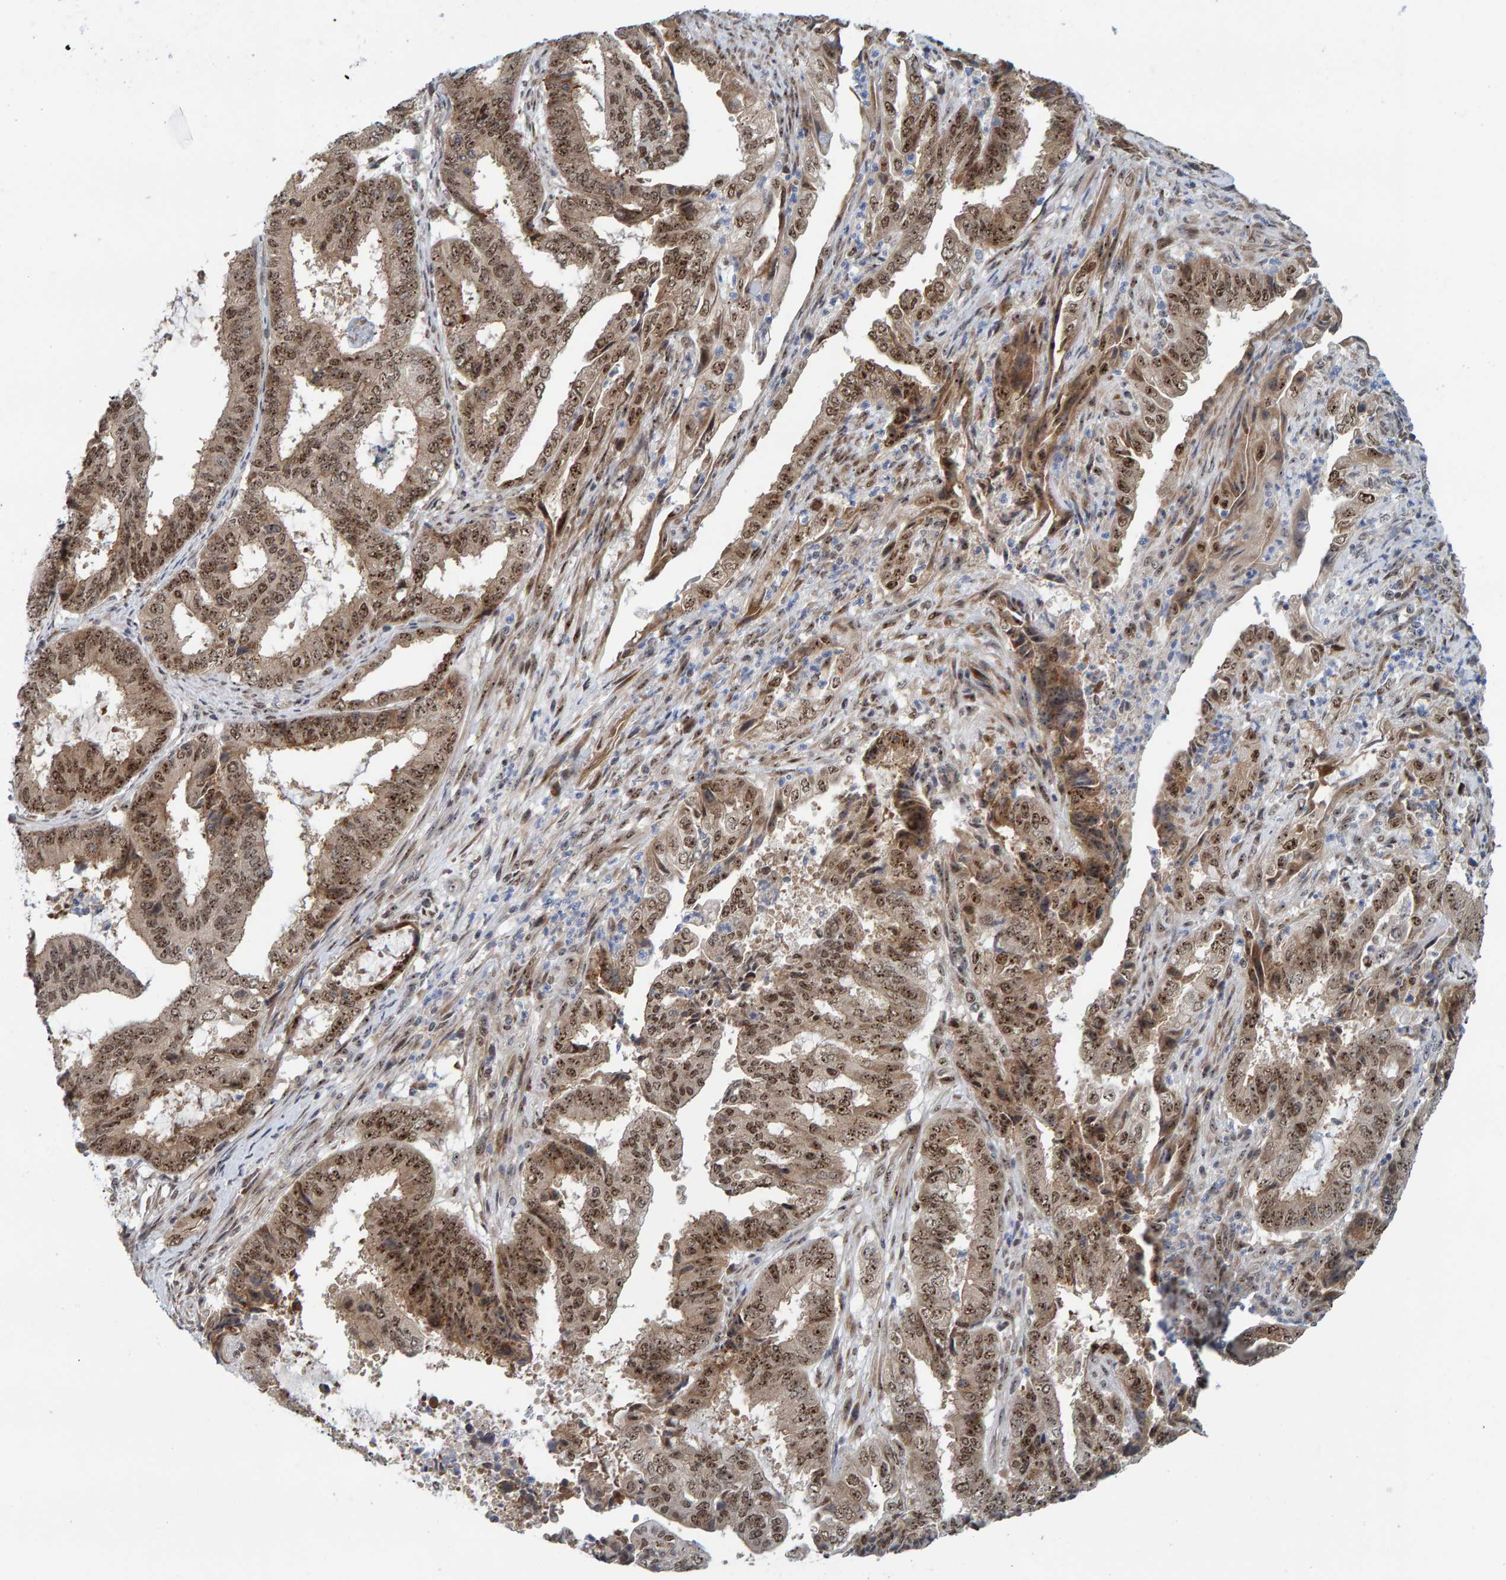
{"staining": {"intensity": "moderate", "quantity": ">75%", "location": "cytoplasmic/membranous,nuclear"}, "tissue": "endometrial cancer", "cell_type": "Tumor cells", "image_type": "cancer", "snomed": [{"axis": "morphology", "description": "Adenocarcinoma, NOS"}, {"axis": "topography", "description": "Endometrium"}], "caption": "Immunohistochemistry (IHC) image of neoplastic tissue: endometrial cancer (adenocarcinoma) stained using immunohistochemistry exhibits medium levels of moderate protein expression localized specifically in the cytoplasmic/membranous and nuclear of tumor cells, appearing as a cytoplasmic/membranous and nuclear brown color.", "gene": "POLR1E", "patient": {"sex": "female", "age": 51}}